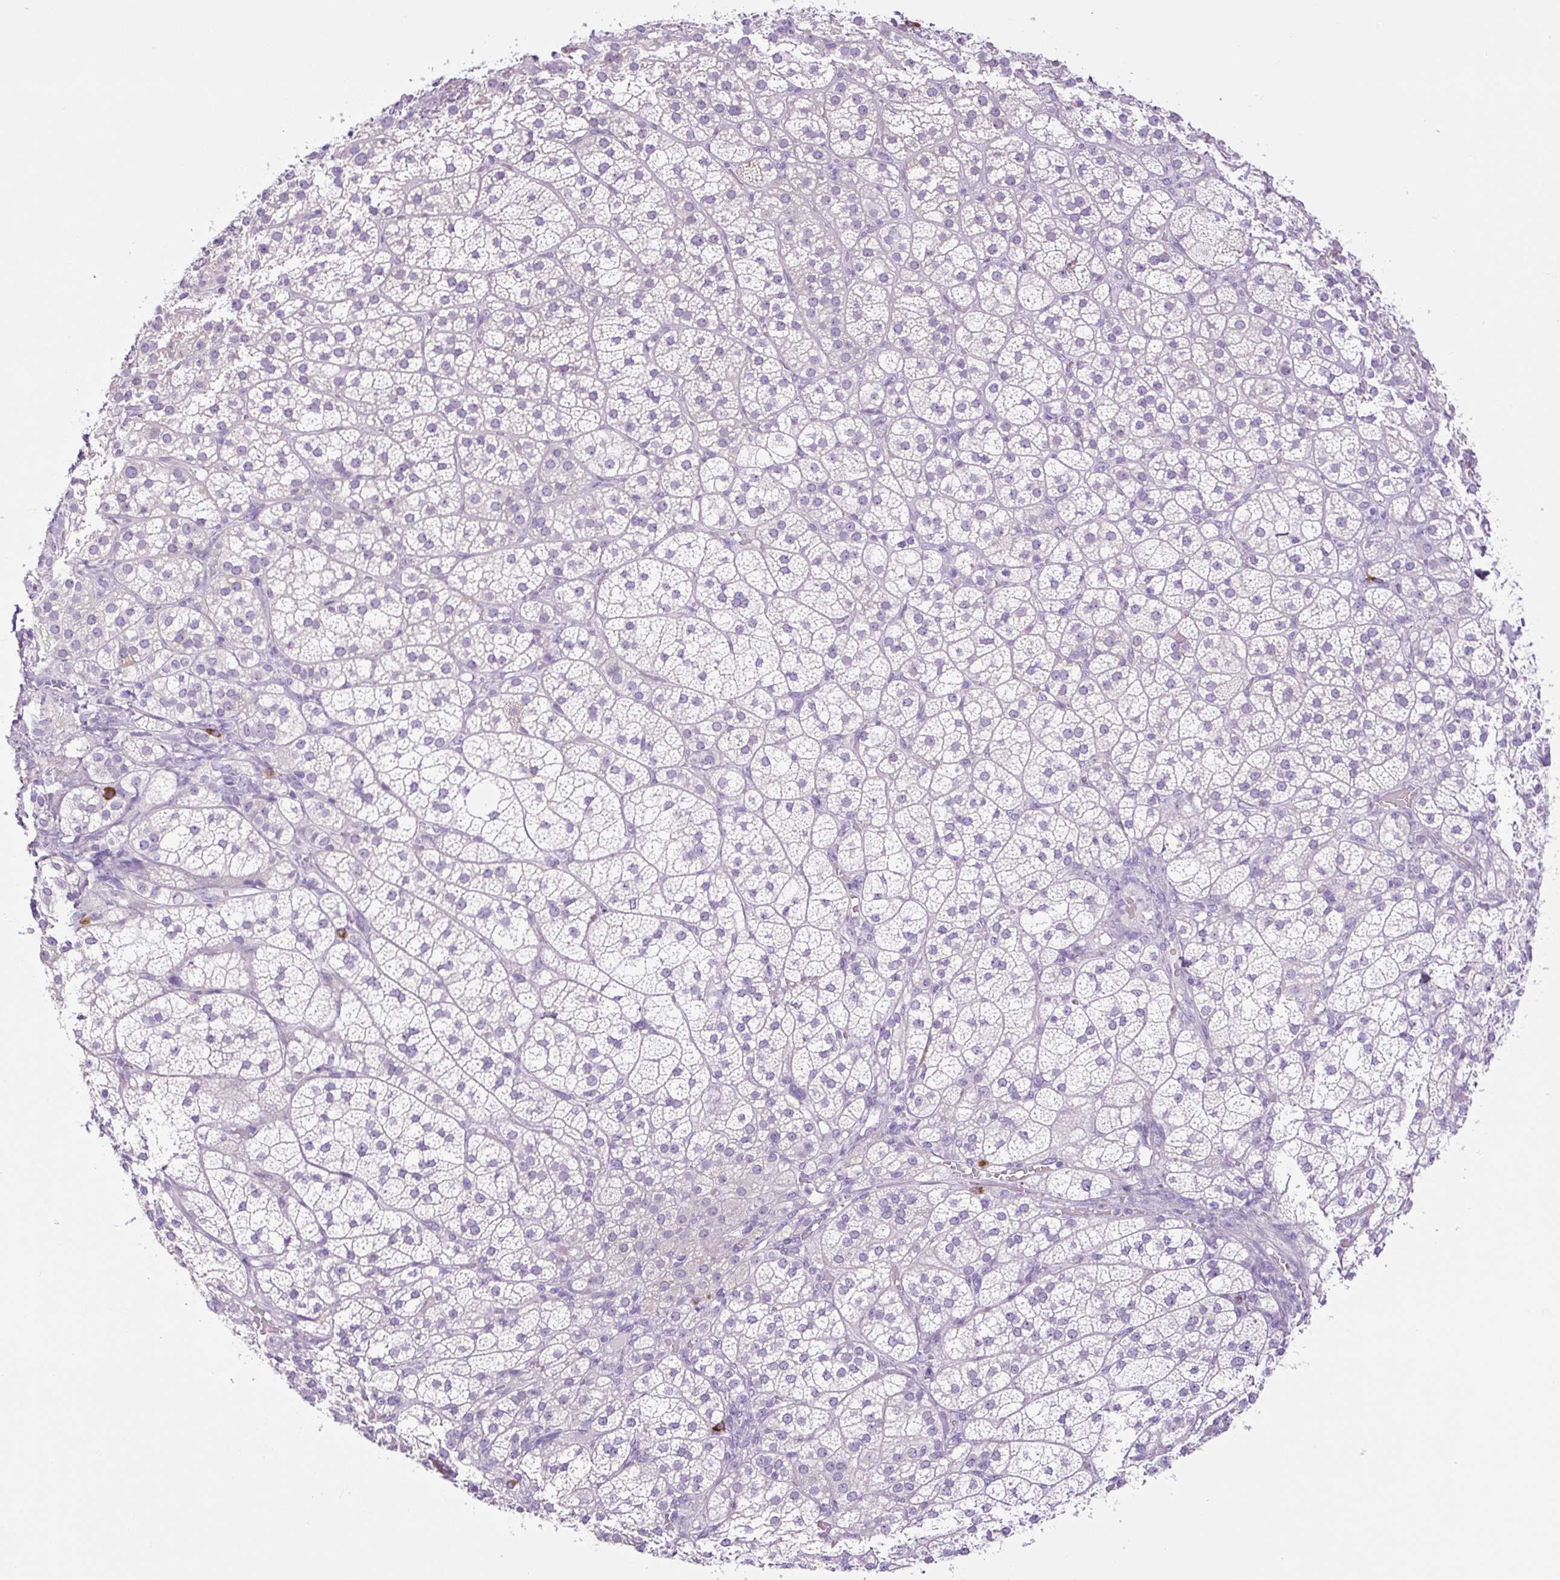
{"staining": {"intensity": "negative", "quantity": "none", "location": "none"}, "tissue": "adrenal gland", "cell_type": "Glandular cells", "image_type": "normal", "snomed": [{"axis": "morphology", "description": "Normal tissue, NOS"}, {"axis": "topography", "description": "Adrenal gland"}], "caption": "This is a image of immunohistochemistry staining of normal adrenal gland, which shows no expression in glandular cells. (Brightfield microscopy of DAB (3,3'-diaminobenzidine) immunohistochemistry (IHC) at high magnification).", "gene": "RNF212B", "patient": {"sex": "female", "age": 60}}